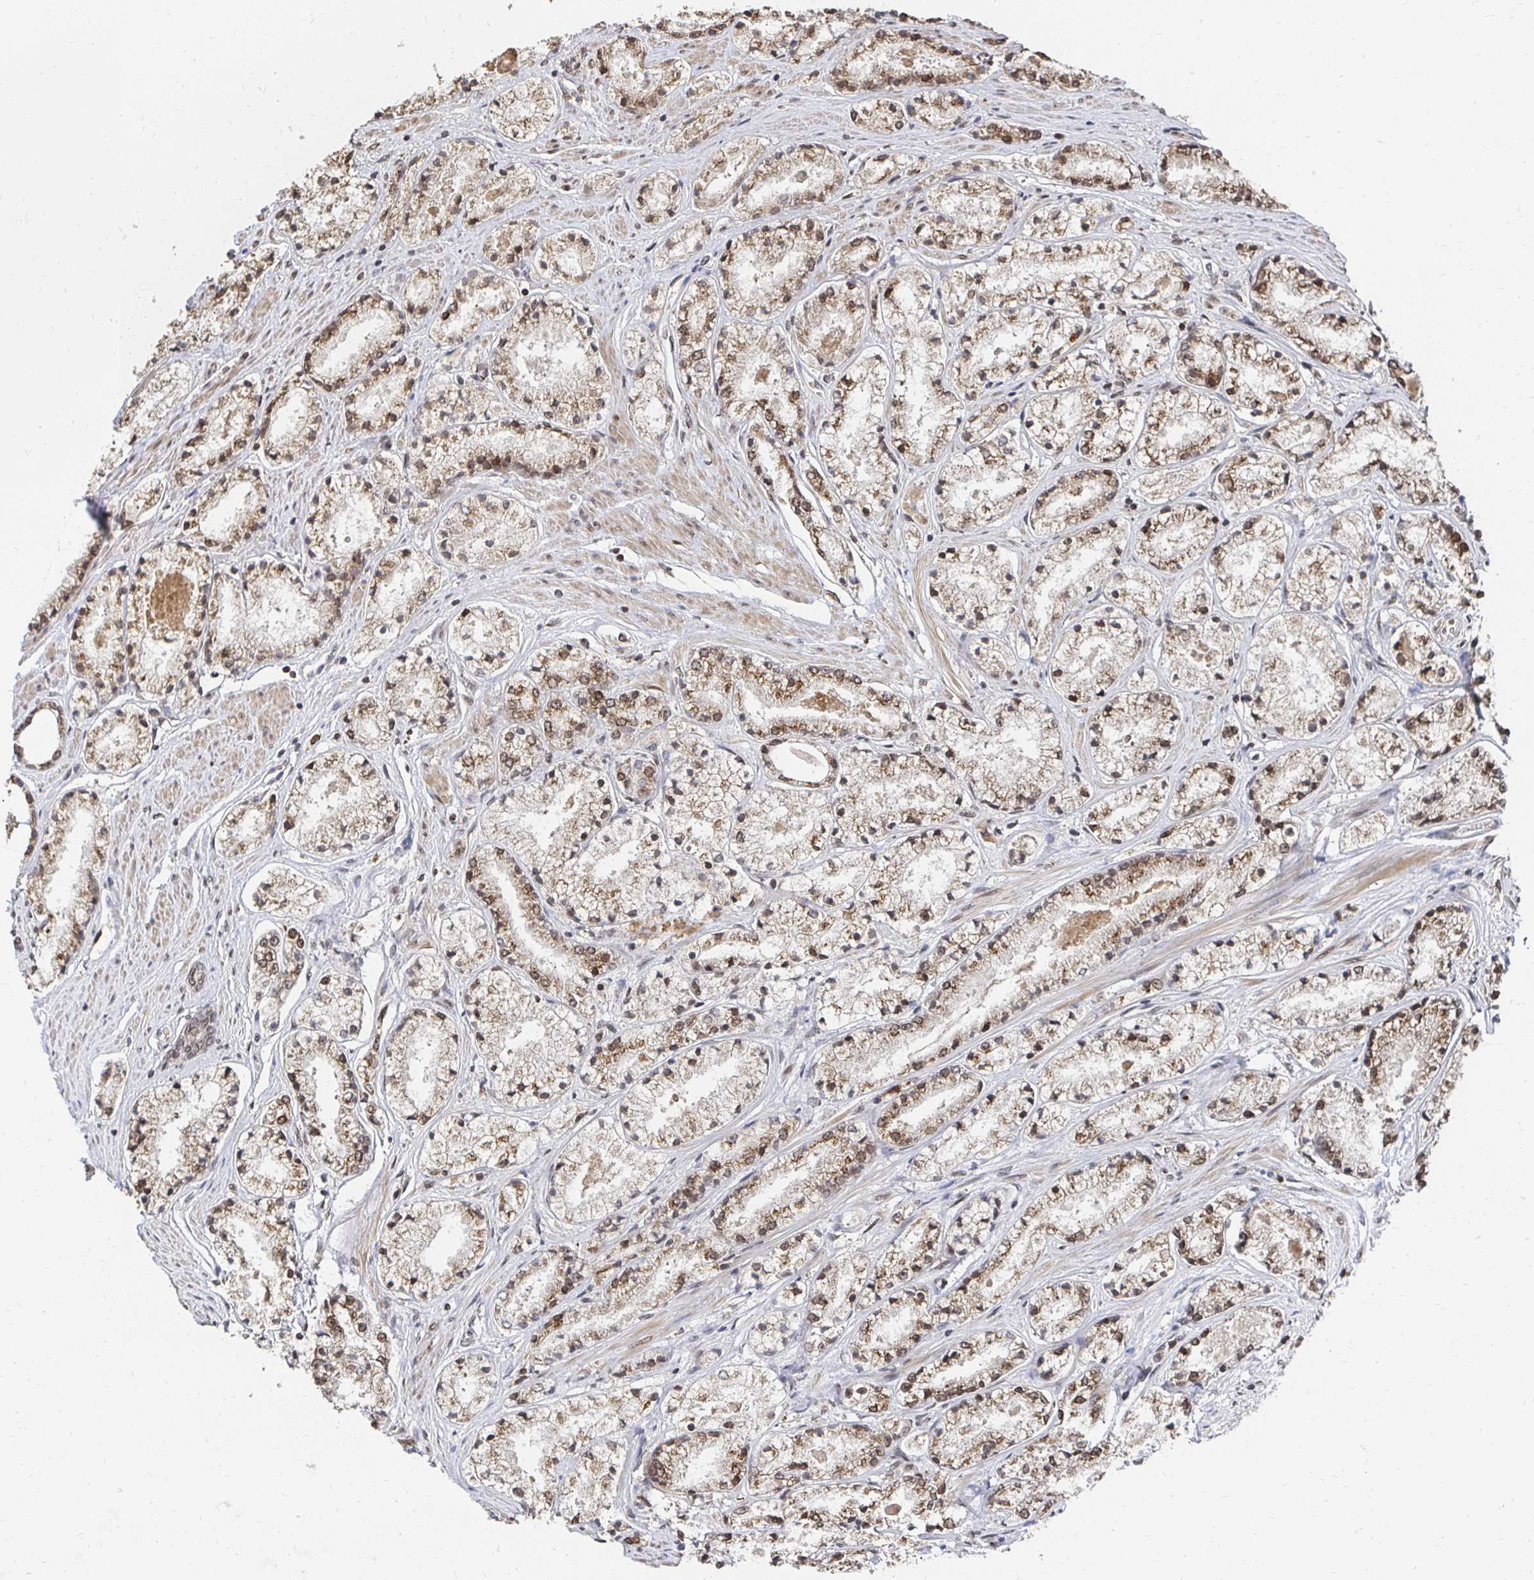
{"staining": {"intensity": "moderate", "quantity": ">75%", "location": "nuclear"}, "tissue": "prostate cancer", "cell_type": "Tumor cells", "image_type": "cancer", "snomed": [{"axis": "morphology", "description": "Adenocarcinoma, High grade"}, {"axis": "topography", "description": "Prostate"}], "caption": "Immunohistochemical staining of human prostate high-grade adenocarcinoma shows medium levels of moderate nuclear staining in about >75% of tumor cells.", "gene": "GTF3C6", "patient": {"sex": "male", "age": 63}}